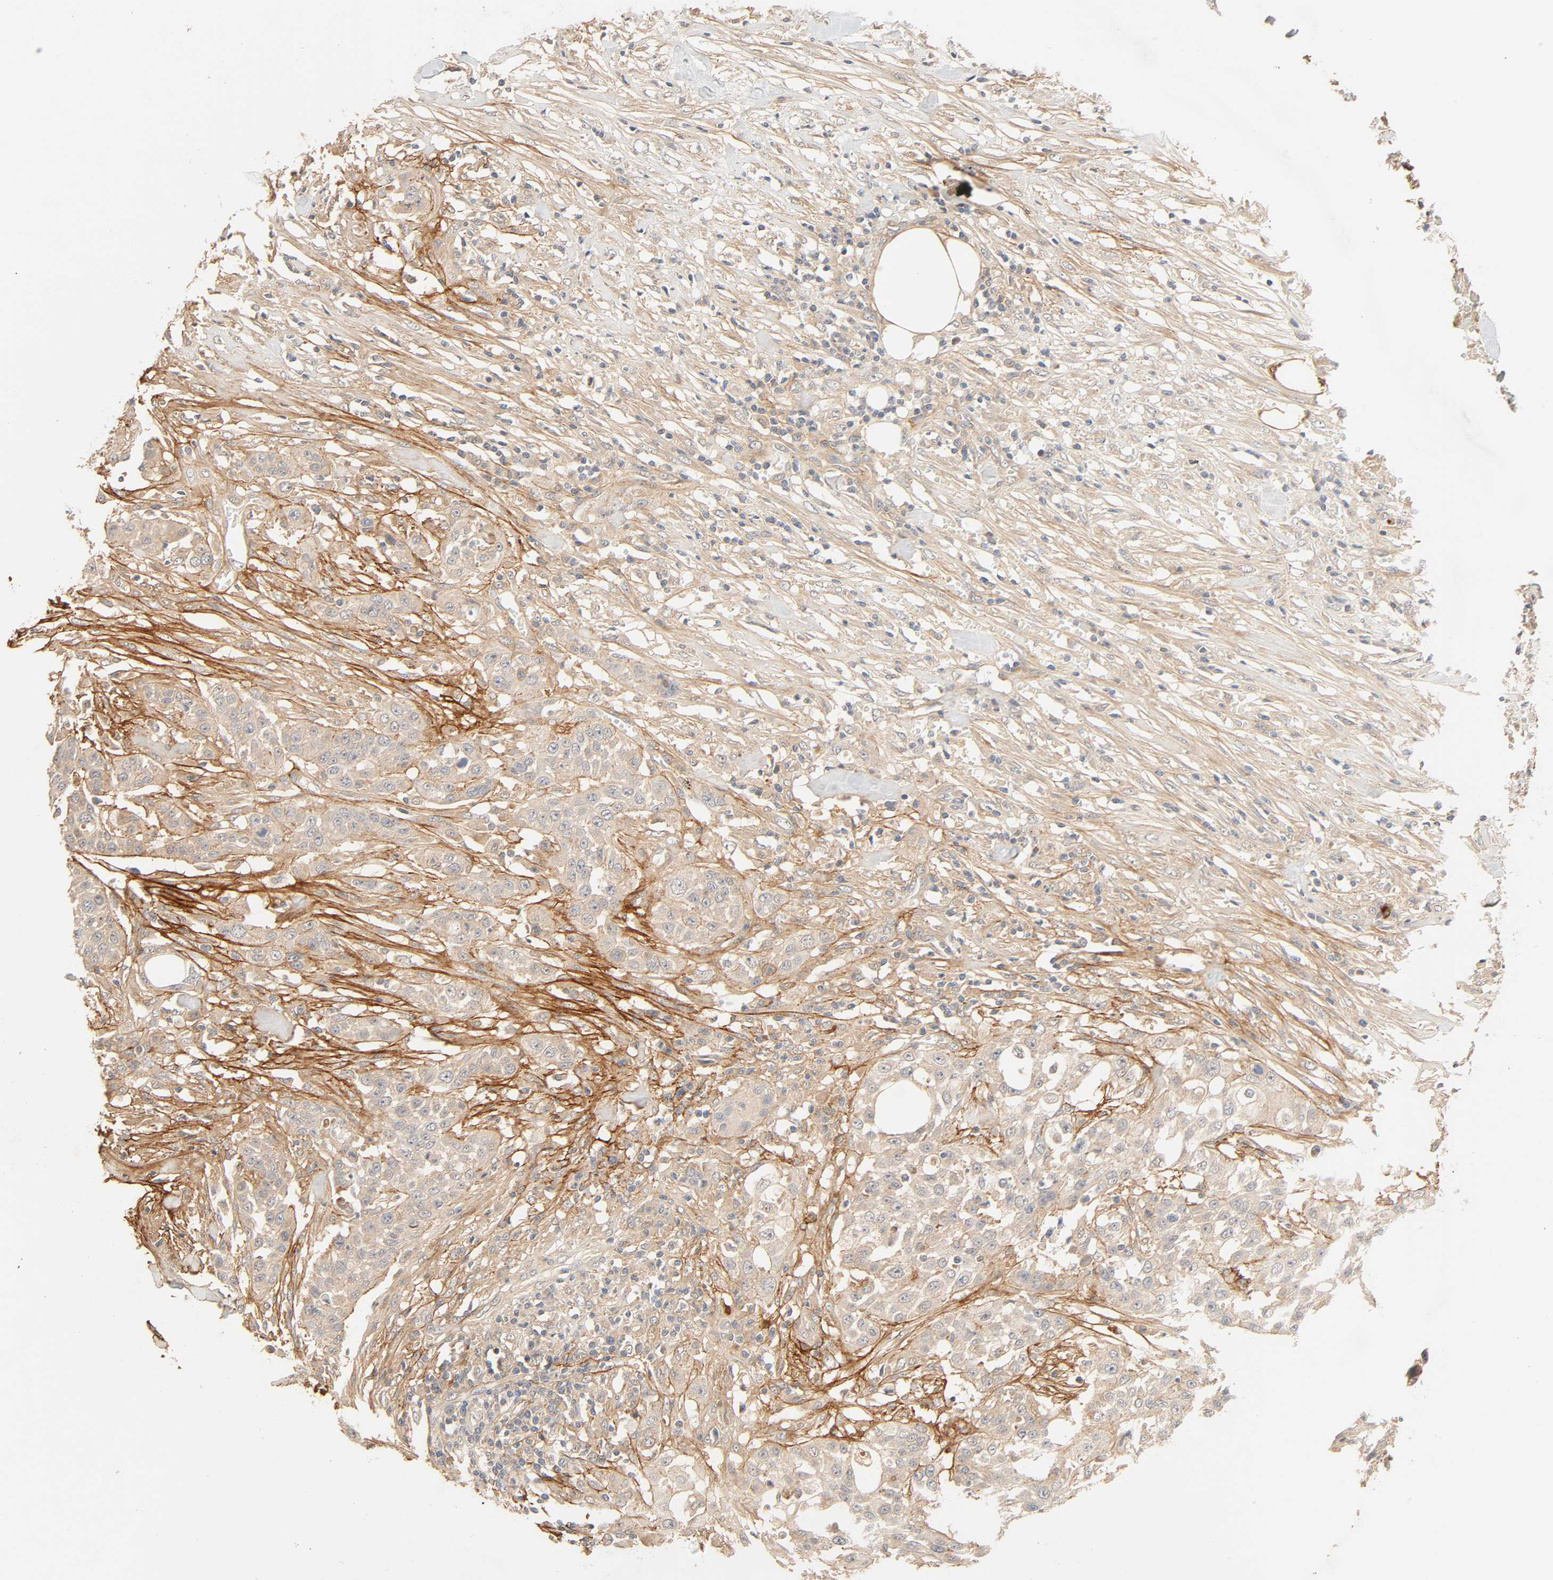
{"staining": {"intensity": "weak", "quantity": "25%-75%", "location": "cytoplasmic/membranous"}, "tissue": "urothelial cancer", "cell_type": "Tumor cells", "image_type": "cancer", "snomed": [{"axis": "morphology", "description": "Urothelial carcinoma, High grade"}, {"axis": "topography", "description": "Urinary bladder"}], "caption": "A photomicrograph of human urothelial cancer stained for a protein displays weak cytoplasmic/membranous brown staining in tumor cells.", "gene": "CACNA1G", "patient": {"sex": "male", "age": 74}}